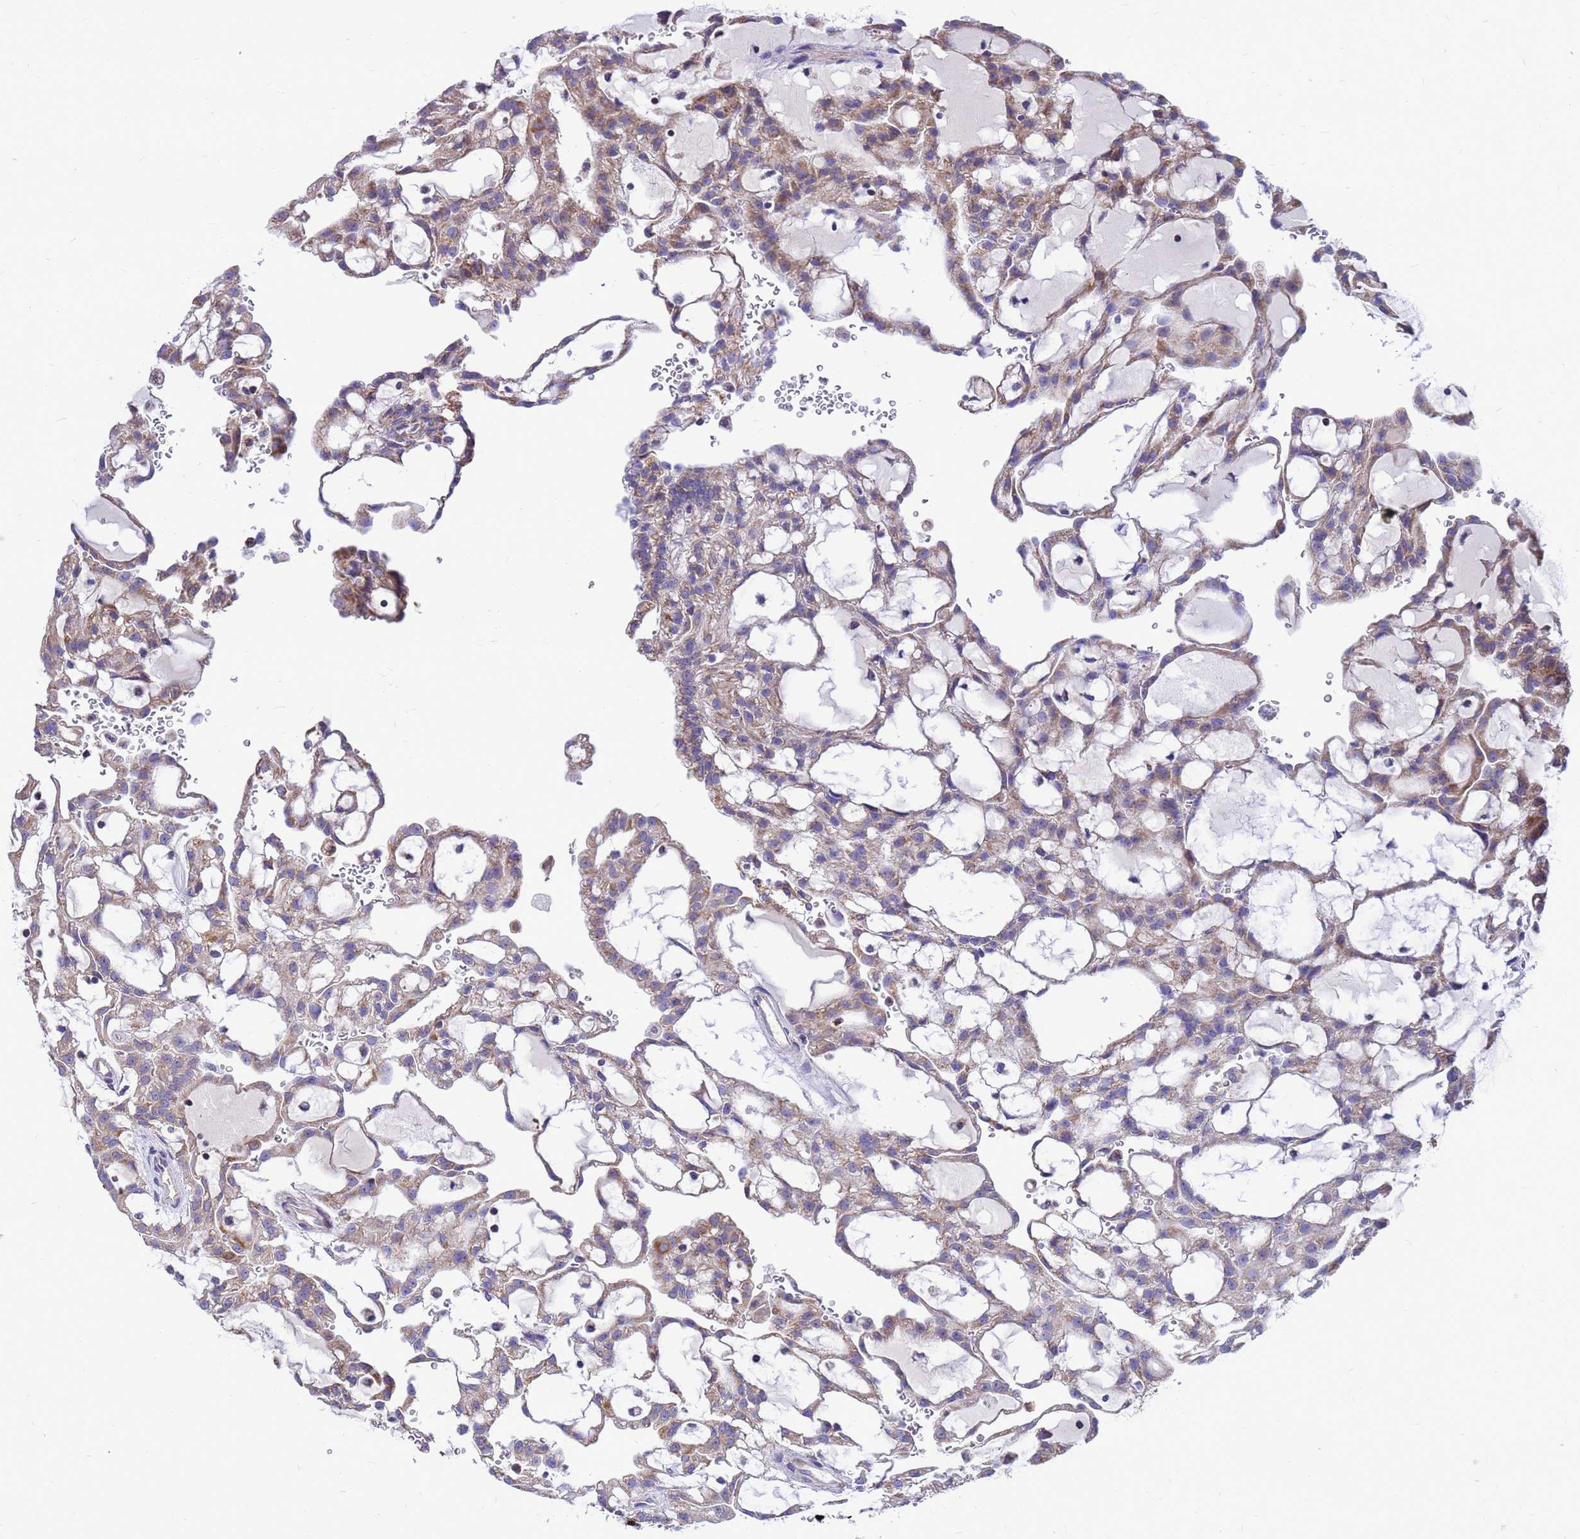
{"staining": {"intensity": "moderate", "quantity": "25%-75%", "location": "cytoplasmic/membranous"}, "tissue": "renal cancer", "cell_type": "Tumor cells", "image_type": "cancer", "snomed": [{"axis": "morphology", "description": "Adenocarcinoma, NOS"}, {"axis": "topography", "description": "Kidney"}], "caption": "Protein positivity by IHC displays moderate cytoplasmic/membranous positivity in approximately 25%-75% of tumor cells in adenocarcinoma (renal). The protein is shown in brown color, while the nuclei are stained blue.", "gene": "CMC4", "patient": {"sex": "male", "age": 63}}